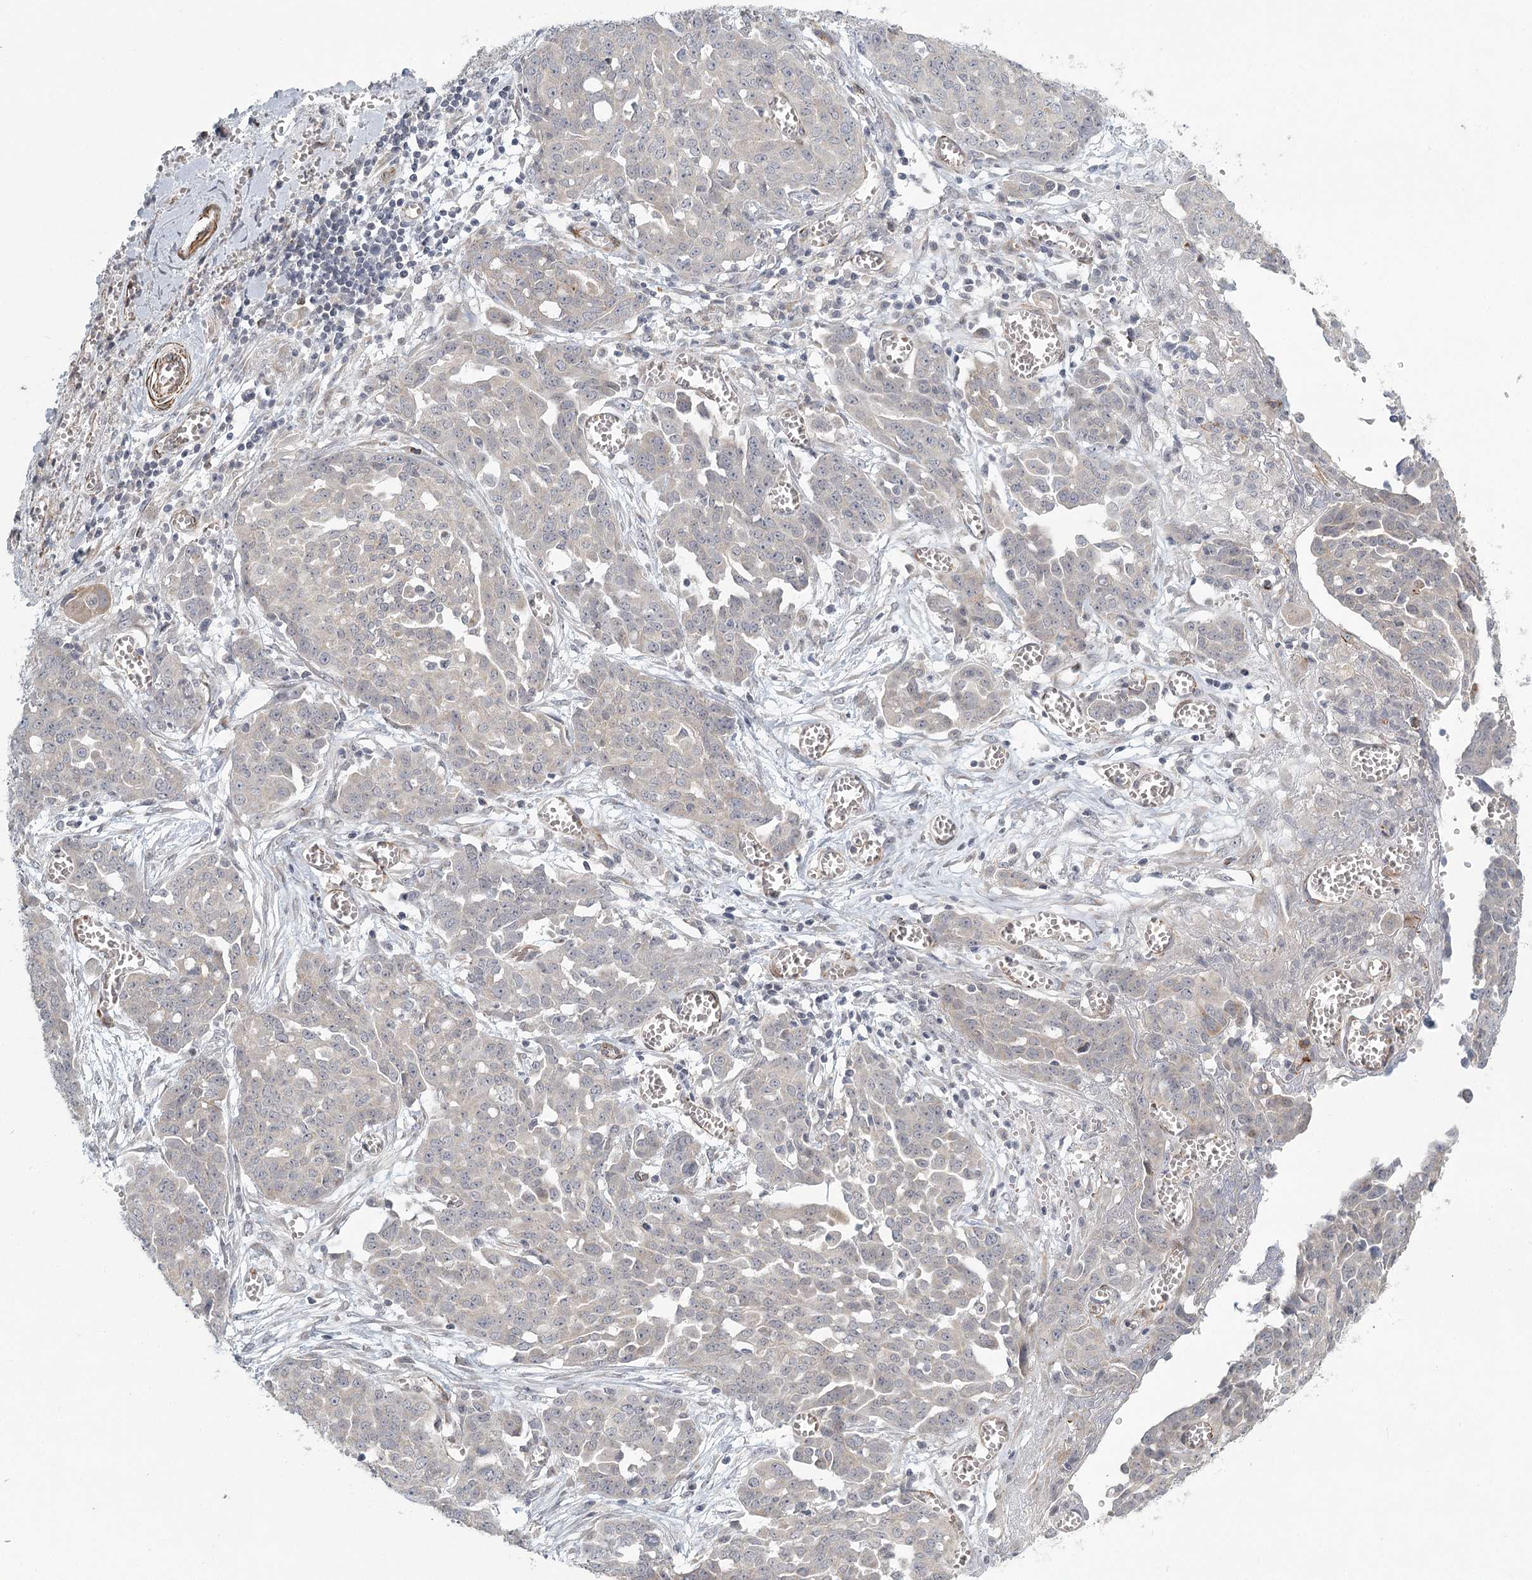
{"staining": {"intensity": "negative", "quantity": "none", "location": "none"}, "tissue": "ovarian cancer", "cell_type": "Tumor cells", "image_type": "cancer", "snomed": [{"axis": "morphology", "description": "Cystadenocarcinoma, serous, NOS"}, {"axis": "topography", "description": "Soft tissue"}, {"axis": "topography", "description": "Ovary"}], "caption": "Protein analysis of serous cystadenocarcinoma (ovarian) displays no significant positivity in tumor cells.", "gene": "MEPE", "patient": {"sex": "female", "age": 57}}